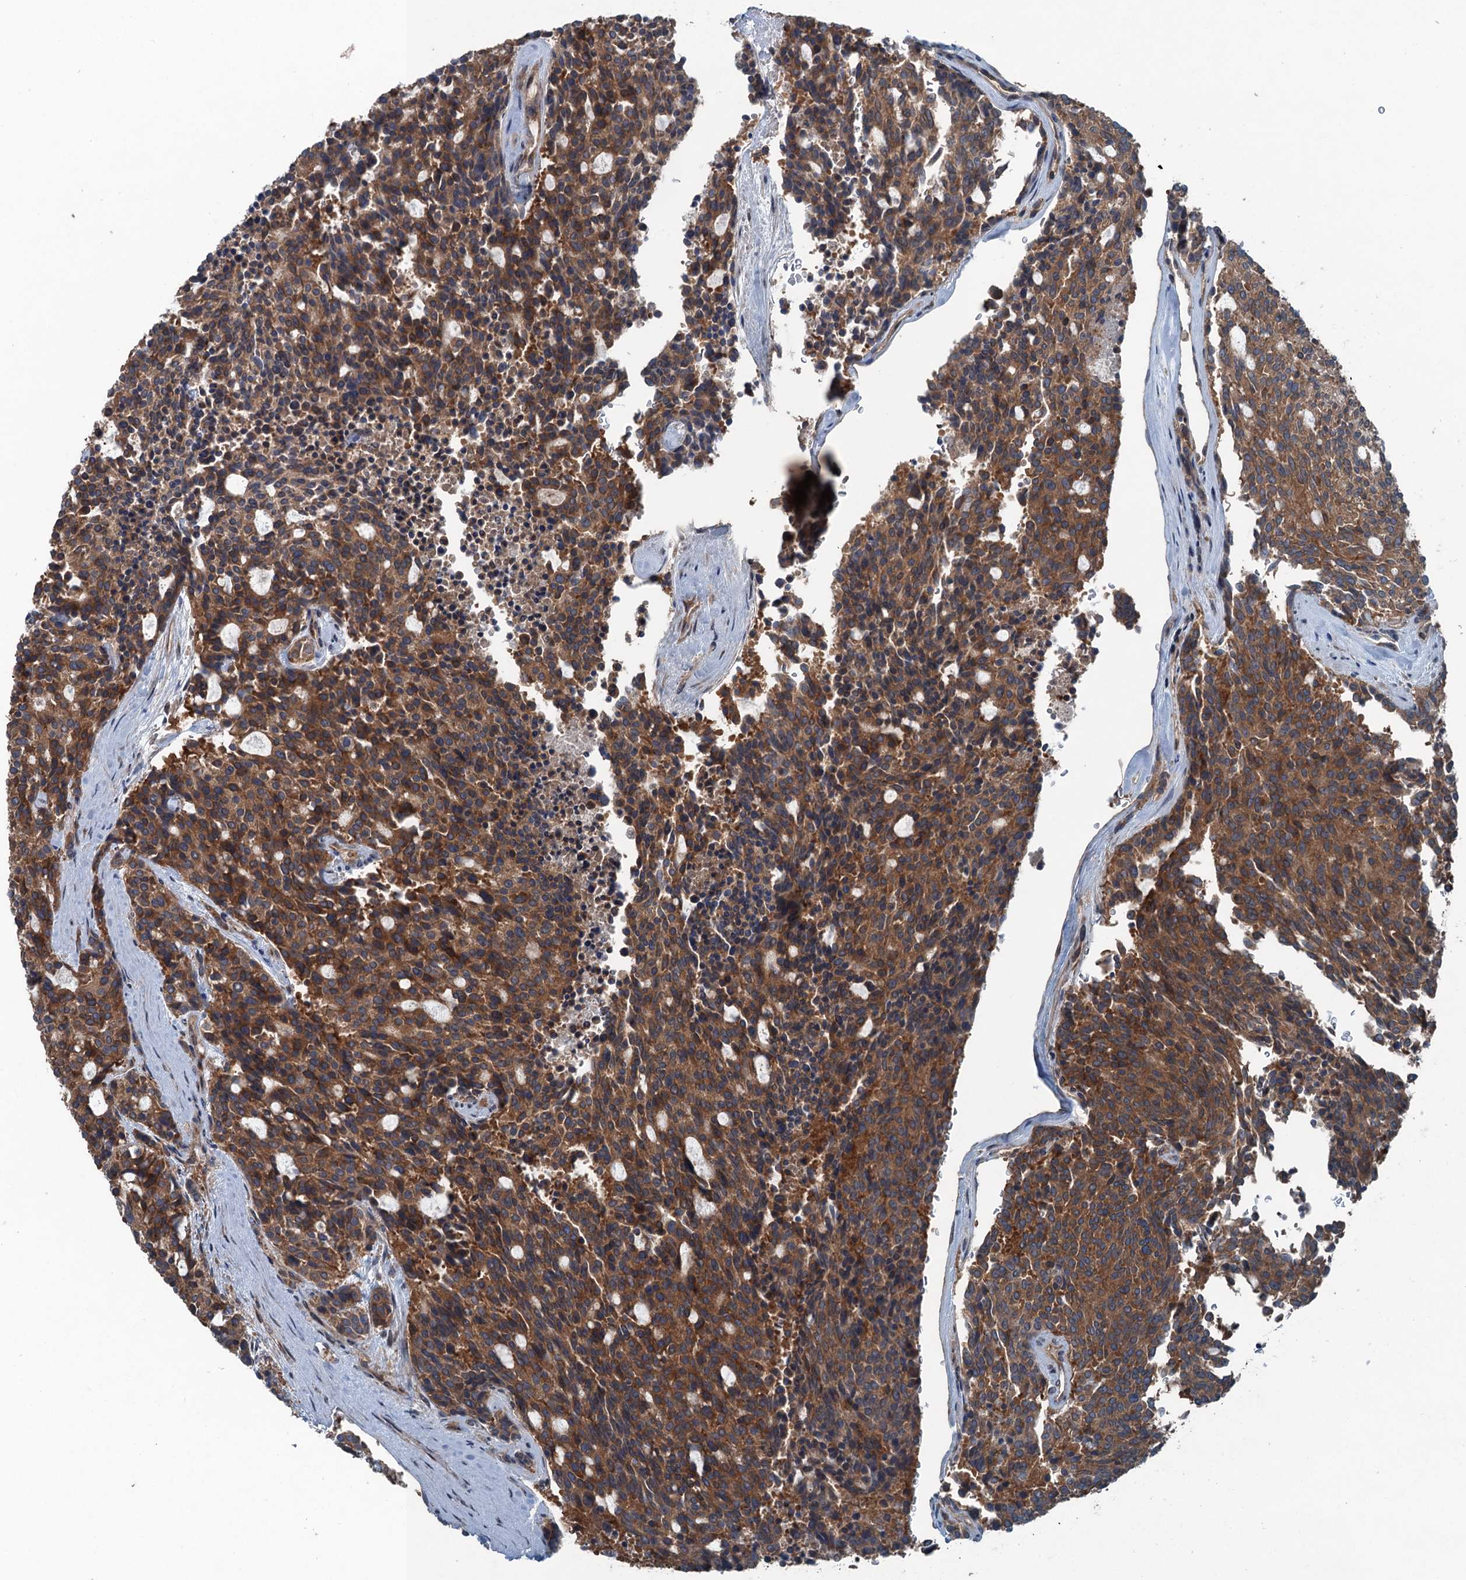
{"staining": {"intensity": "moderate", "quantity": ">75%", "location": "cytoplasmic/membranous"}, "tissue": "carcinoid", "cell_type": "Tumor cells", "image_type": "cancer", "snomed": [{"axis": "morphology", "description": "Carcinoid, malignant, NOS"}, {"axis": "topography", "description": "Pancreas"}], "caption": "Human carcinoid (malignant) stained with a protein marker shows moderate staining in tumor cells.", "gene": "TRAPPC8", "patient": {"sex": "female", "age": 54}}